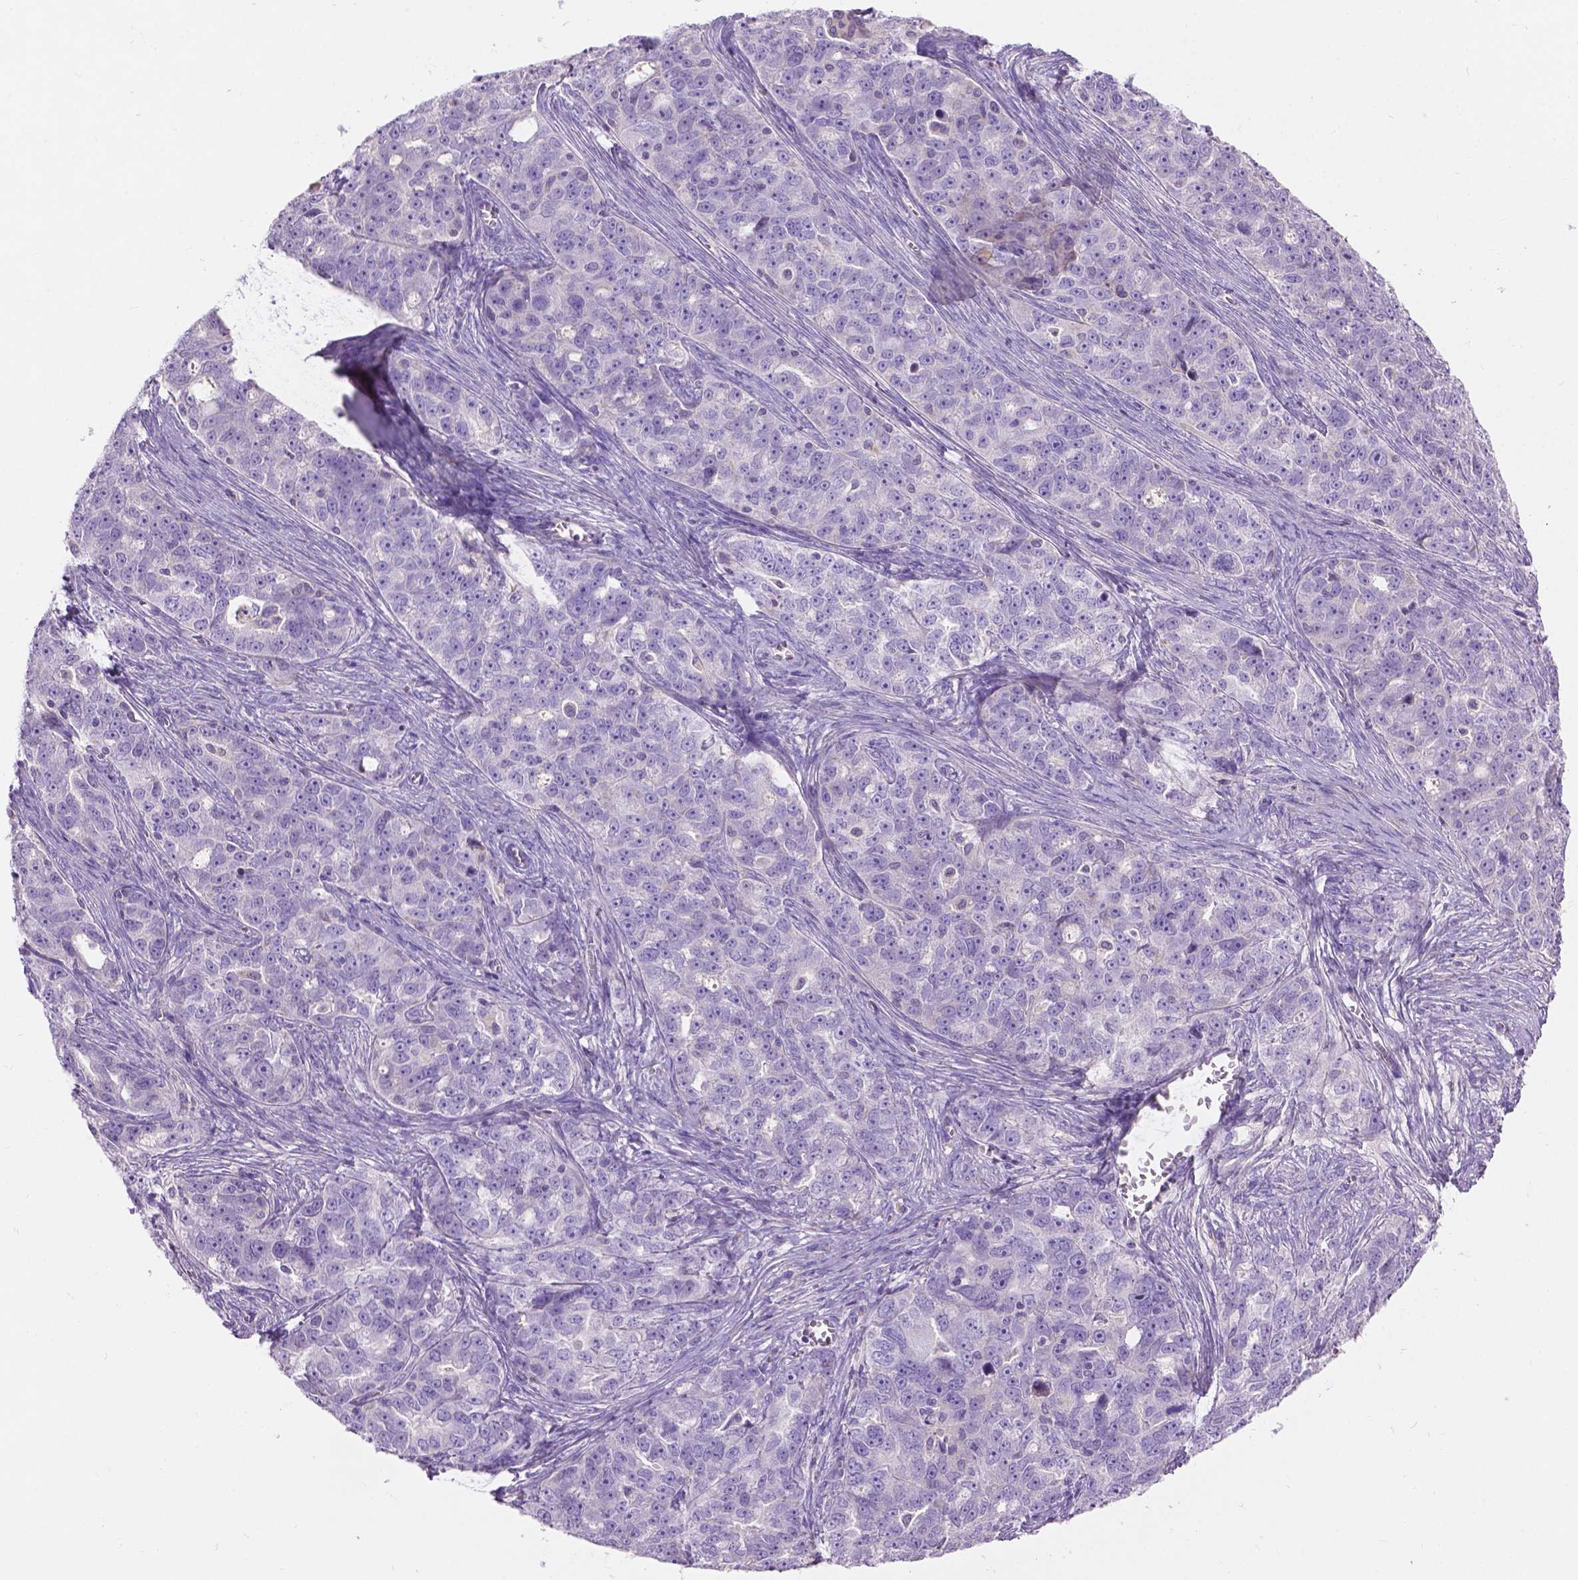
{"staining": {"intensity": "negative", "quantity": "none", "location": "none"}, "tissue": "ovarian cancer", "cell_type": "Tumor cells", "image_type": "cancer", "snomed": [{"axis": "morphology", "description": "Cystadenocarcinoma, serous, NOS"}, {"axis": "topography", "description": "Ovary"}], "caption": "This is an immunohistochemistry histopathology image of human ovarian cancer. There is no expression in tumor cells.", "gene": "NOXO1", "patient": {"sex": "female", "age": 51}}